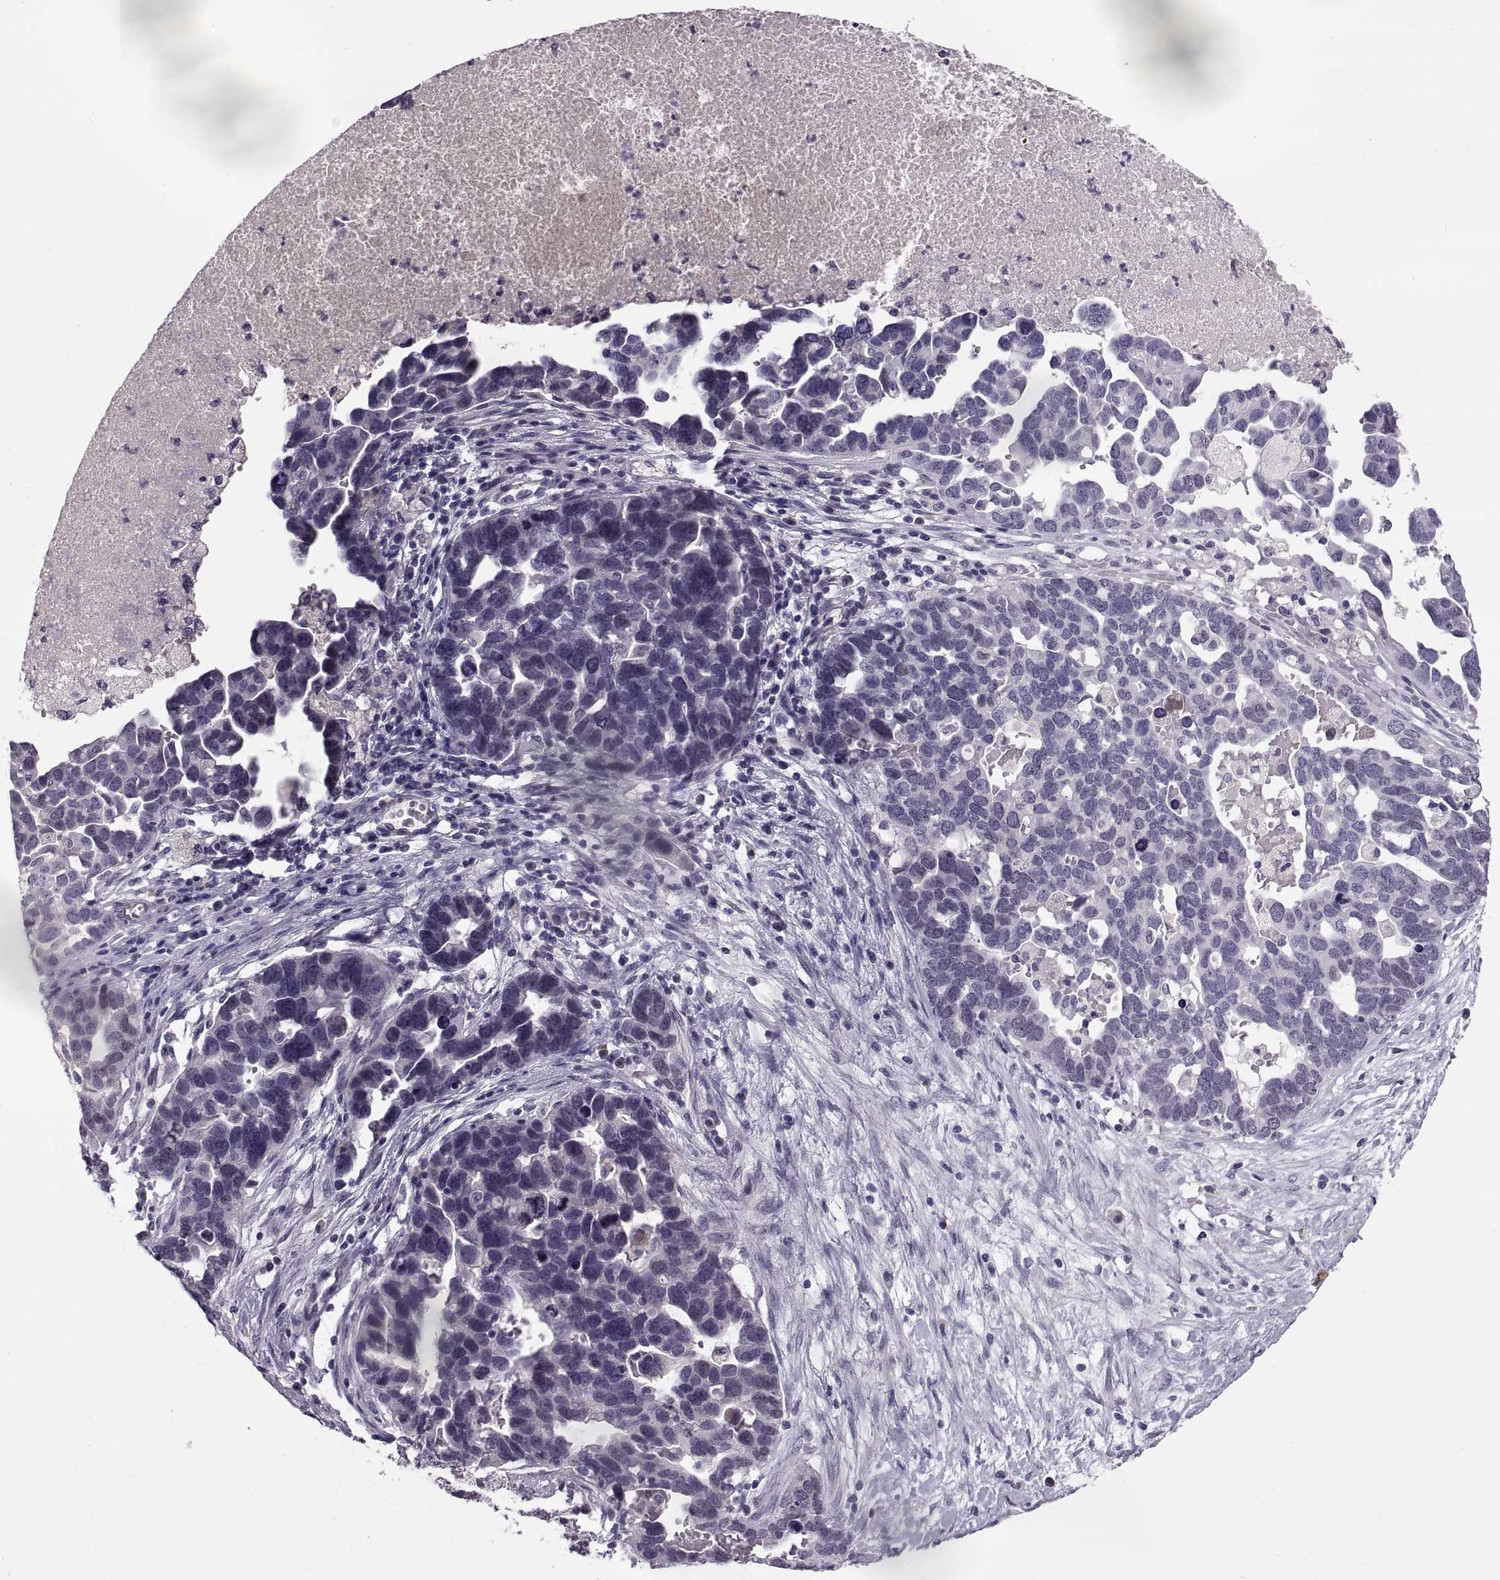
{"staining": {"intensity": "negative", "quantity": "none", "location": "none"}, "tissue": "ovarian cancer", "cell_type": "Tumor cells", "image_type": "cancer", "snomed": [{"axis": "morphology", "description": "Cystadenocarcinoma, serous, NOS"}, {"axis": "topography", "description": "Ovary"}], "caption": "Ovarian cancer was stained to show a protein in brown. There is no significant expression in tumor cells. (DAB (3,3'-diaminobenzidine) immunohistochemistry (IHC) with hematoxylin counter stain).", "gene": "MAGEB18", "patient": {"sex": "female", "age": 54}}